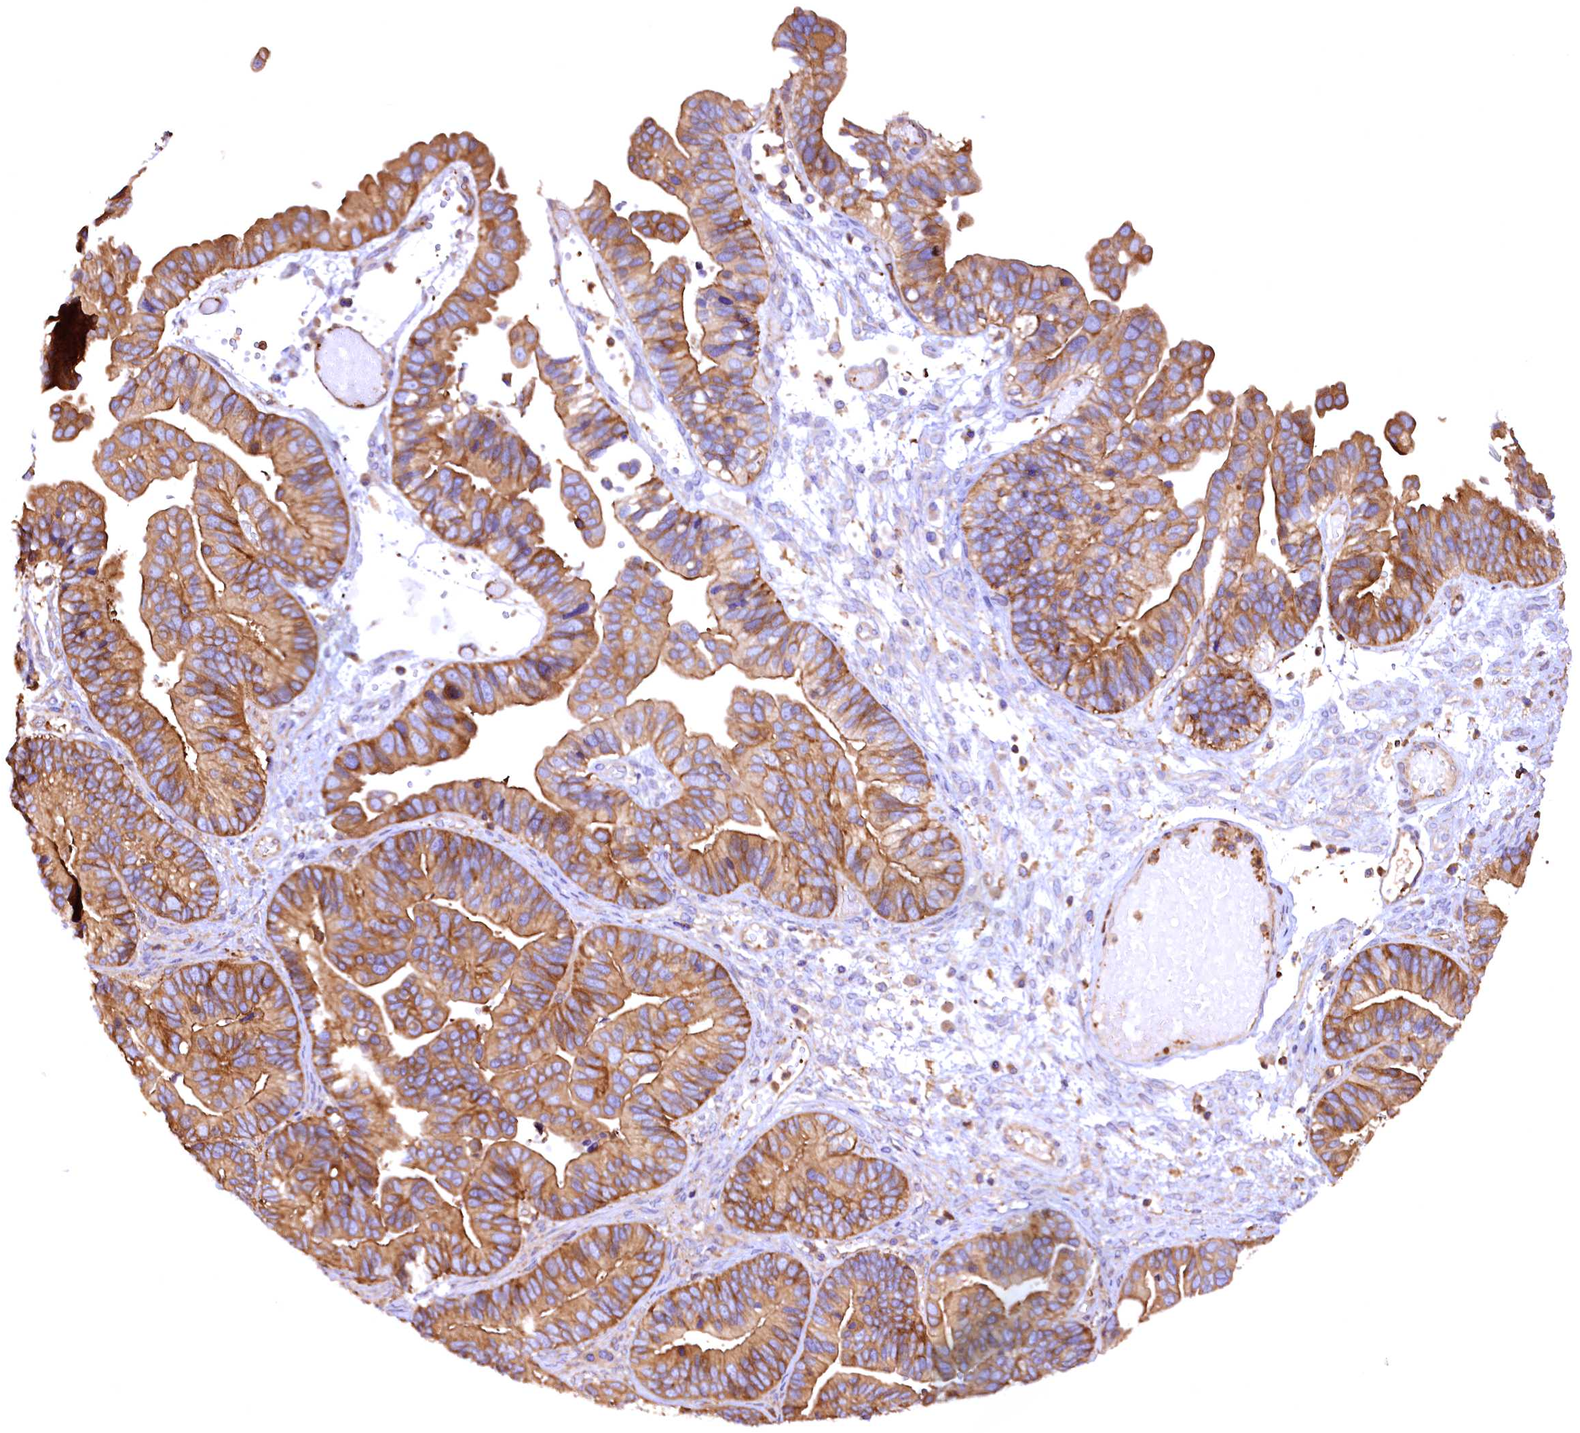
{"staining": {"intensity": "moderate", "quantity": ">75%", "location": "cytoplasmic/membranous"}, "tissue": "ovarian cancer", "cell_type": "Tumor cells", "image_type": "cancer", "snomed": [{"axis": "morphology", "description": "Cystadenocarcinoma, serous, NOS"}, {"axis": "topography", "description": "Ovary"}], "caption": "Brown immunohistochemical staining in human serous cystadenocarcinoma (ovarian) reveals moderate cytoplasmic/membranous expression in about >75% of tumor cells.", "gene": "RARS2", "patient": {"sex": "female", "age": 56}}